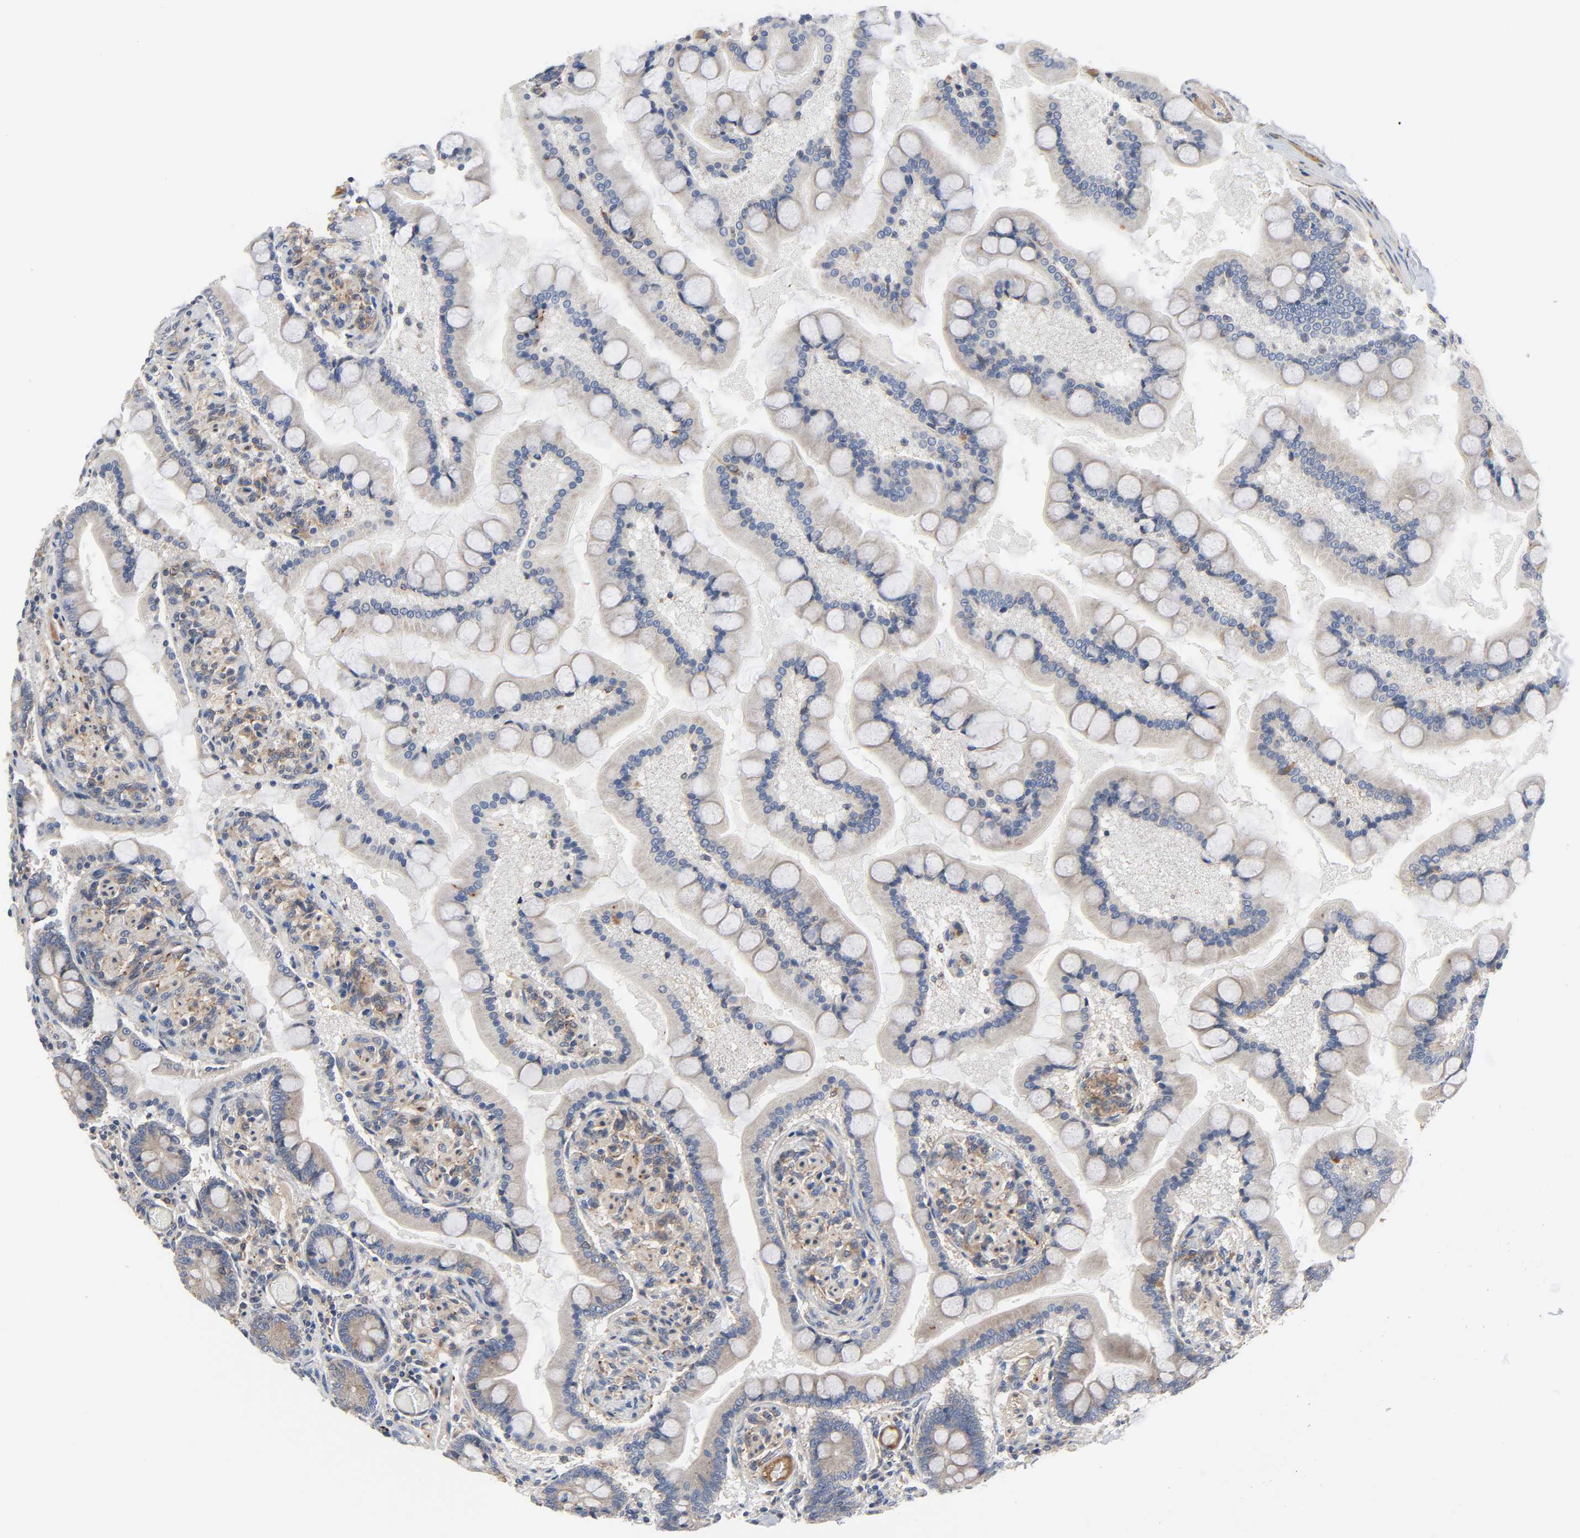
{"staining": {"intensity": "moderate", "quantity": ">75%", "location": "cytoplasmic/membranous"}, "tissue": "small intestine", "cell_type": "Glandular cells", "image_type": "normal", "snomed": [{"axis": "morphology", "description": "Normal tissue, NOS"}, {"axis": "topography", "description": "Small intestine"}], "caption": "High-power microscopy captured an immunohistochemistry (IHC) histopathology image of unremarkable small intestine, revealing moderate cytoplasmic/membranous positivity in approximately >75% of glandular cells.", "gene": "ARHGAP1", "patient": {"sex": "male", "age": 41}}